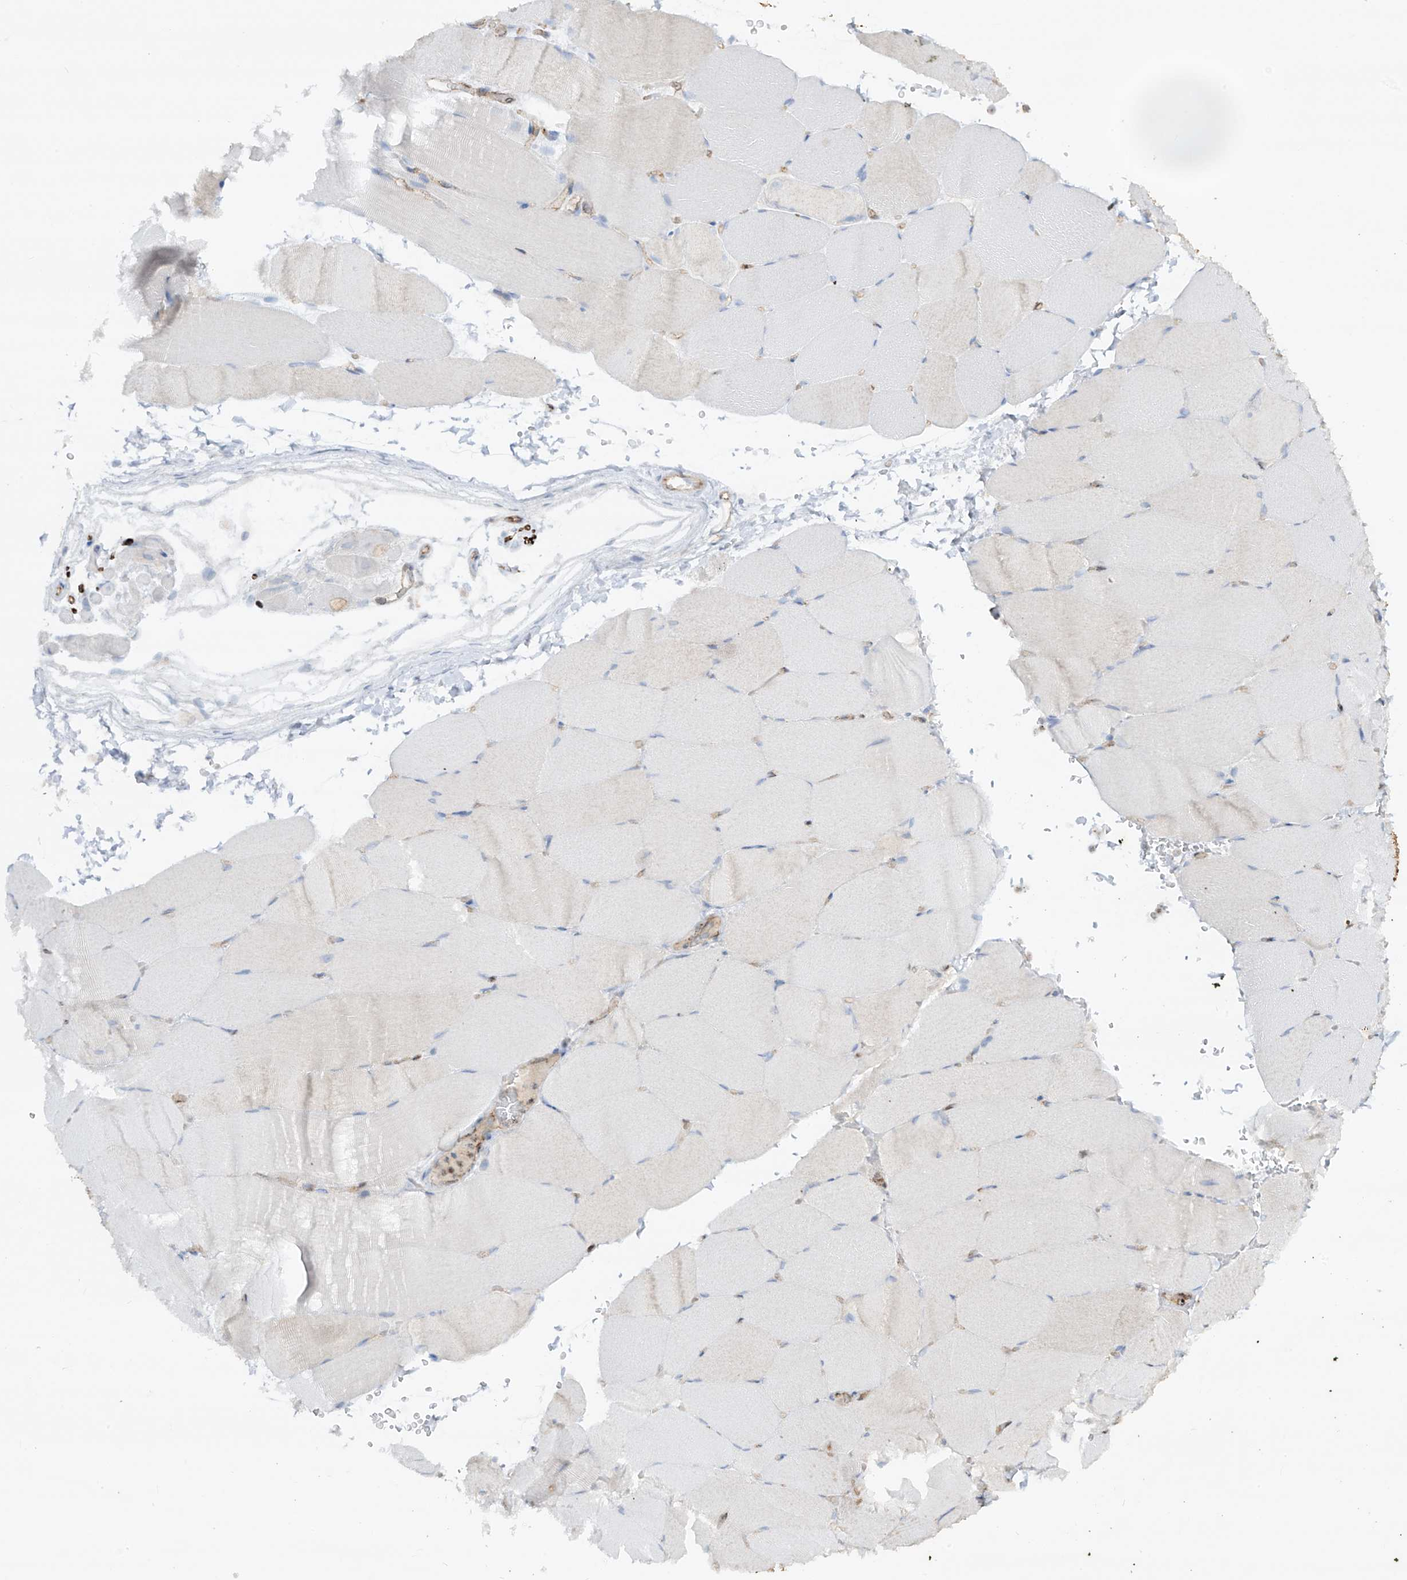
{"staining": {"intensity": "negative", "quantity": "none", "location": "none"}, "tissue": "skeletal muscle", "cell_type": "Myocytes", "image_type": "normal", "snomed": [{"axis": "morphology", "description": "Normal tissue, NOS"}, {"axis": "topography", "description": "Skeletal muscle"}, {"axis": "topography", "description": "Parathyroid gland"}], "caption": "Immunohistochemical staining of normal human skeletal muscle demonstrates no significant positivity in myocytes.", "gene": "HLA", "patient": {"sex": "female", "age": 37}}